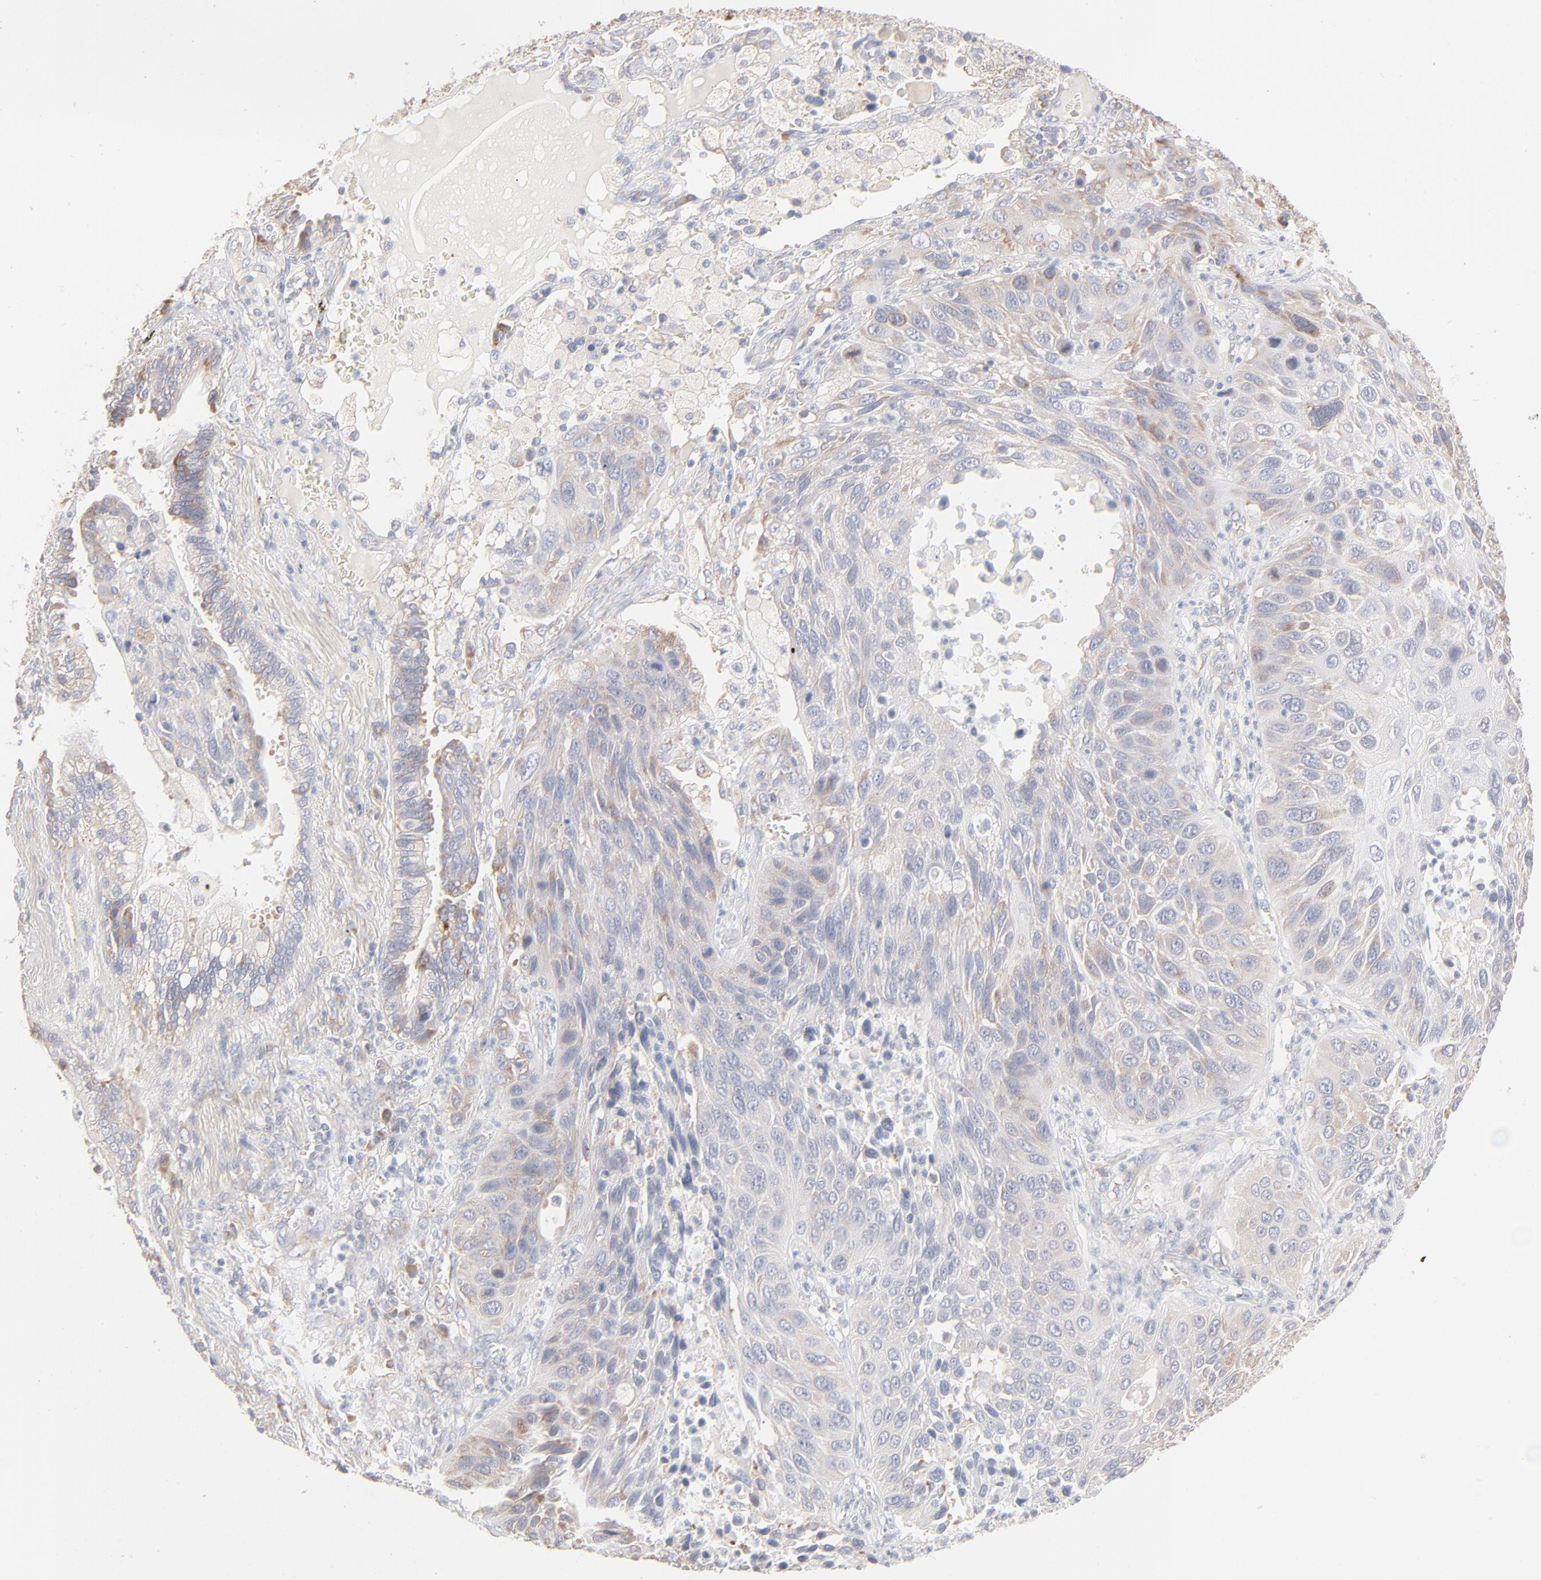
{"staining": {"intensity": "weak", "quantity": "25%-75%", "location": "cytoplasmic/membranous"}, "tissue": "lung cancer", "cell_type": "Tumor cells", "image_type": "cancer", "snomed": [{"axis": "morphology", "description": "Squamous cell carcinoma, NOS"}, {"axis": "topography", "description": "Lung"}], "caption": "This micrograph reveals immunohistochemistry (IHC) staining of human lung cancer (squamous cell carcinoma), with low weak cytoplasmic/membranous staining in approximately 25%-75% of tumor cells.", "gene": "RPS21", "patient": {"sex": "female", "age": 76}}